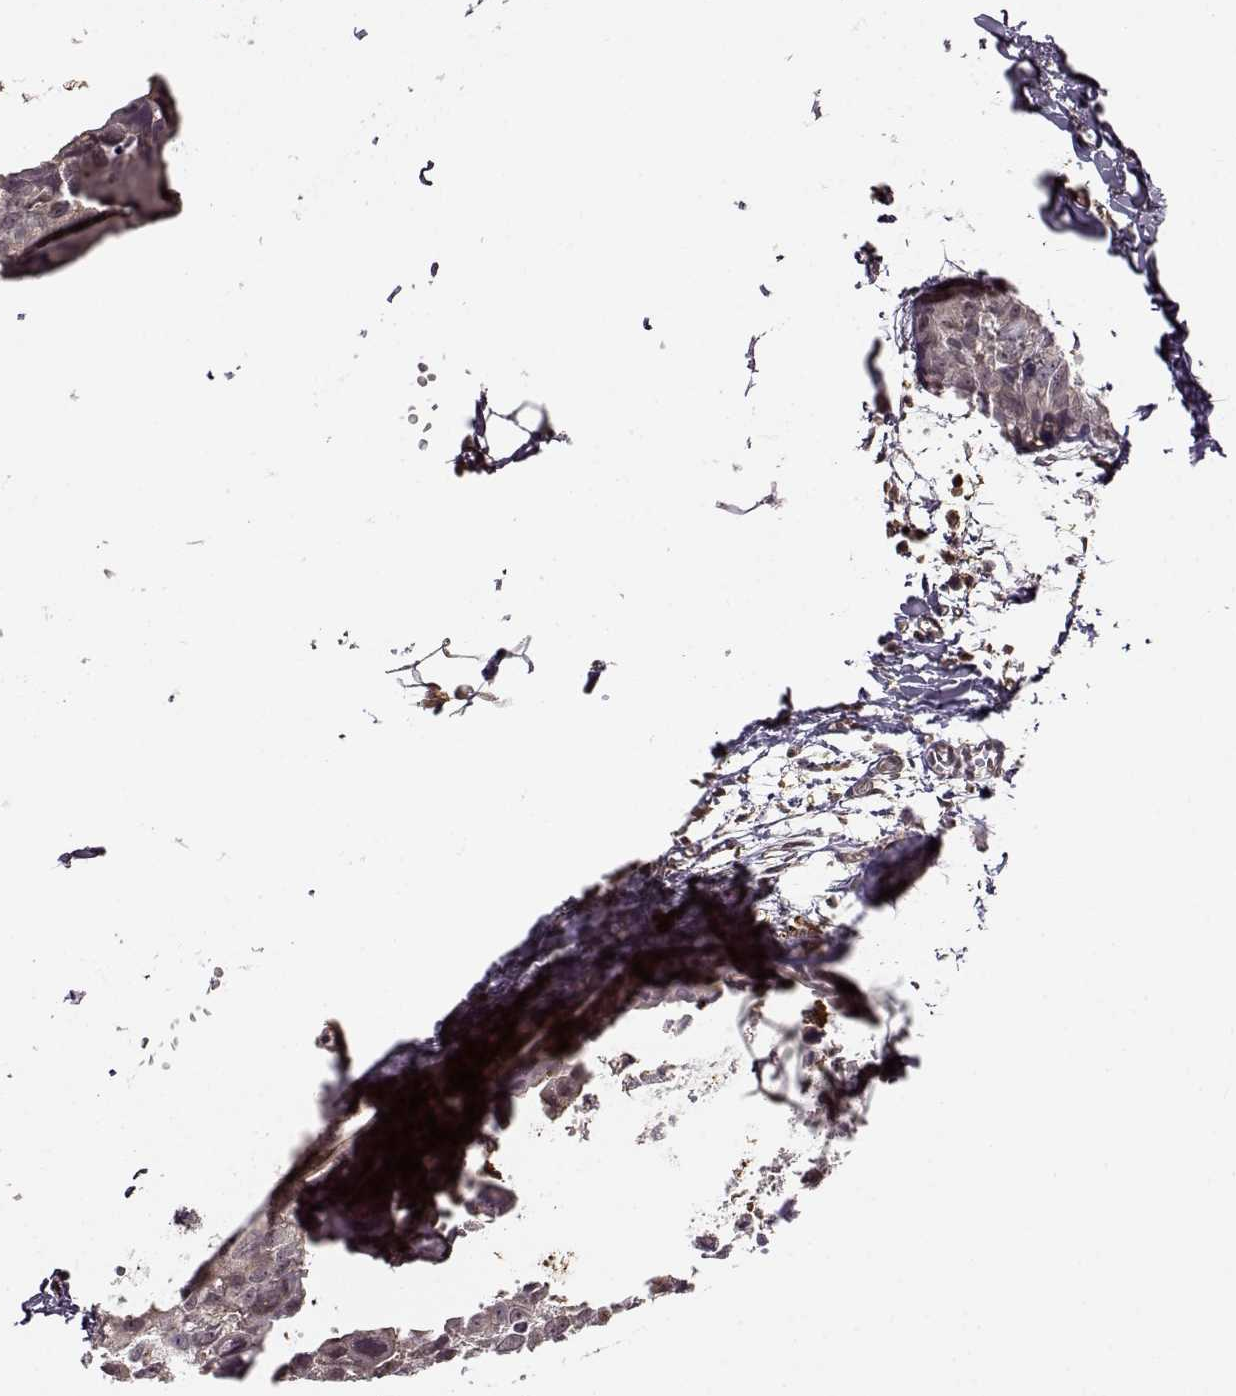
{"staining": {"intensity": "negative", "quantity": "none", "location": "none"}, "tissue": "breast cancer", "cell_type": "Tumor cells", "image_type": "cancer", "snomed": [{"axis": "morphology", "description": "Duct carcinoma"}, {"axis": "topography", "description": "Breast"}], "caption": "A micrograph of invasive ductal carcinoma (breast) stained for a protein reveals no brown staining in tumor cells.", "gene": "MFSD1", "patient": {"sex": "female", "age": 38}}